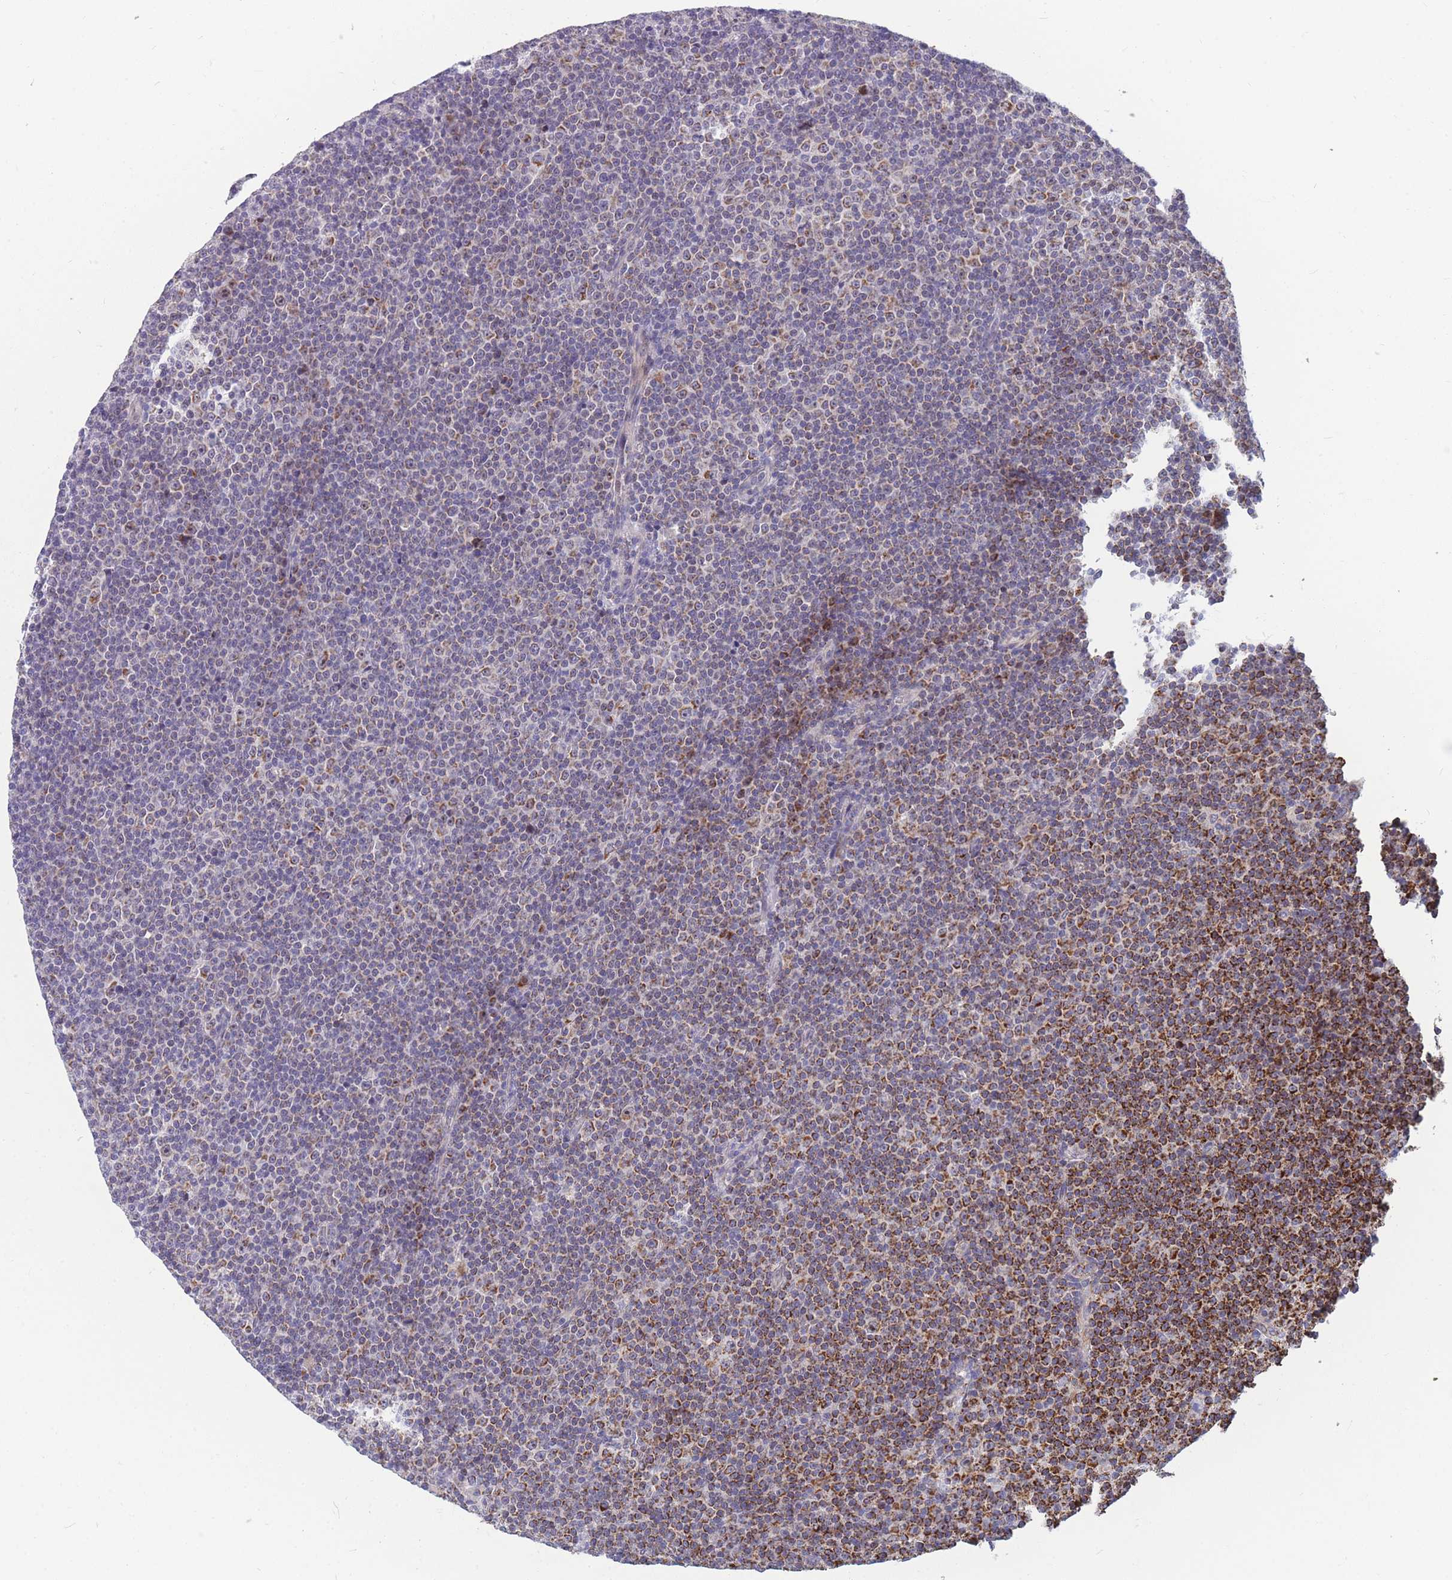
{"staining": {"intensity": "strong", "quantity": "25%-75%", "location": "cytoplasmic/membranous"}, "tissue": "lymphoma", "cell_type": "Tumor cells", "image_type": "cancer", "snomed": [{"axis": "morphology", "description": "Malignant lymphoma, non-Hodgkin's type, Low grade"}, {"axis": "topography", "description": "Lymph node"}], "caption": "Strong cytoplasmic/membranous expression for a protein is seen in approximately 25%-75% of tumor cells of low-grade malignant lymphoma, non-Hodgkin's type using immunohistochemistry (IHC).", "gene": "DDX49", "patient": {"sex": "female", "age": 67}}